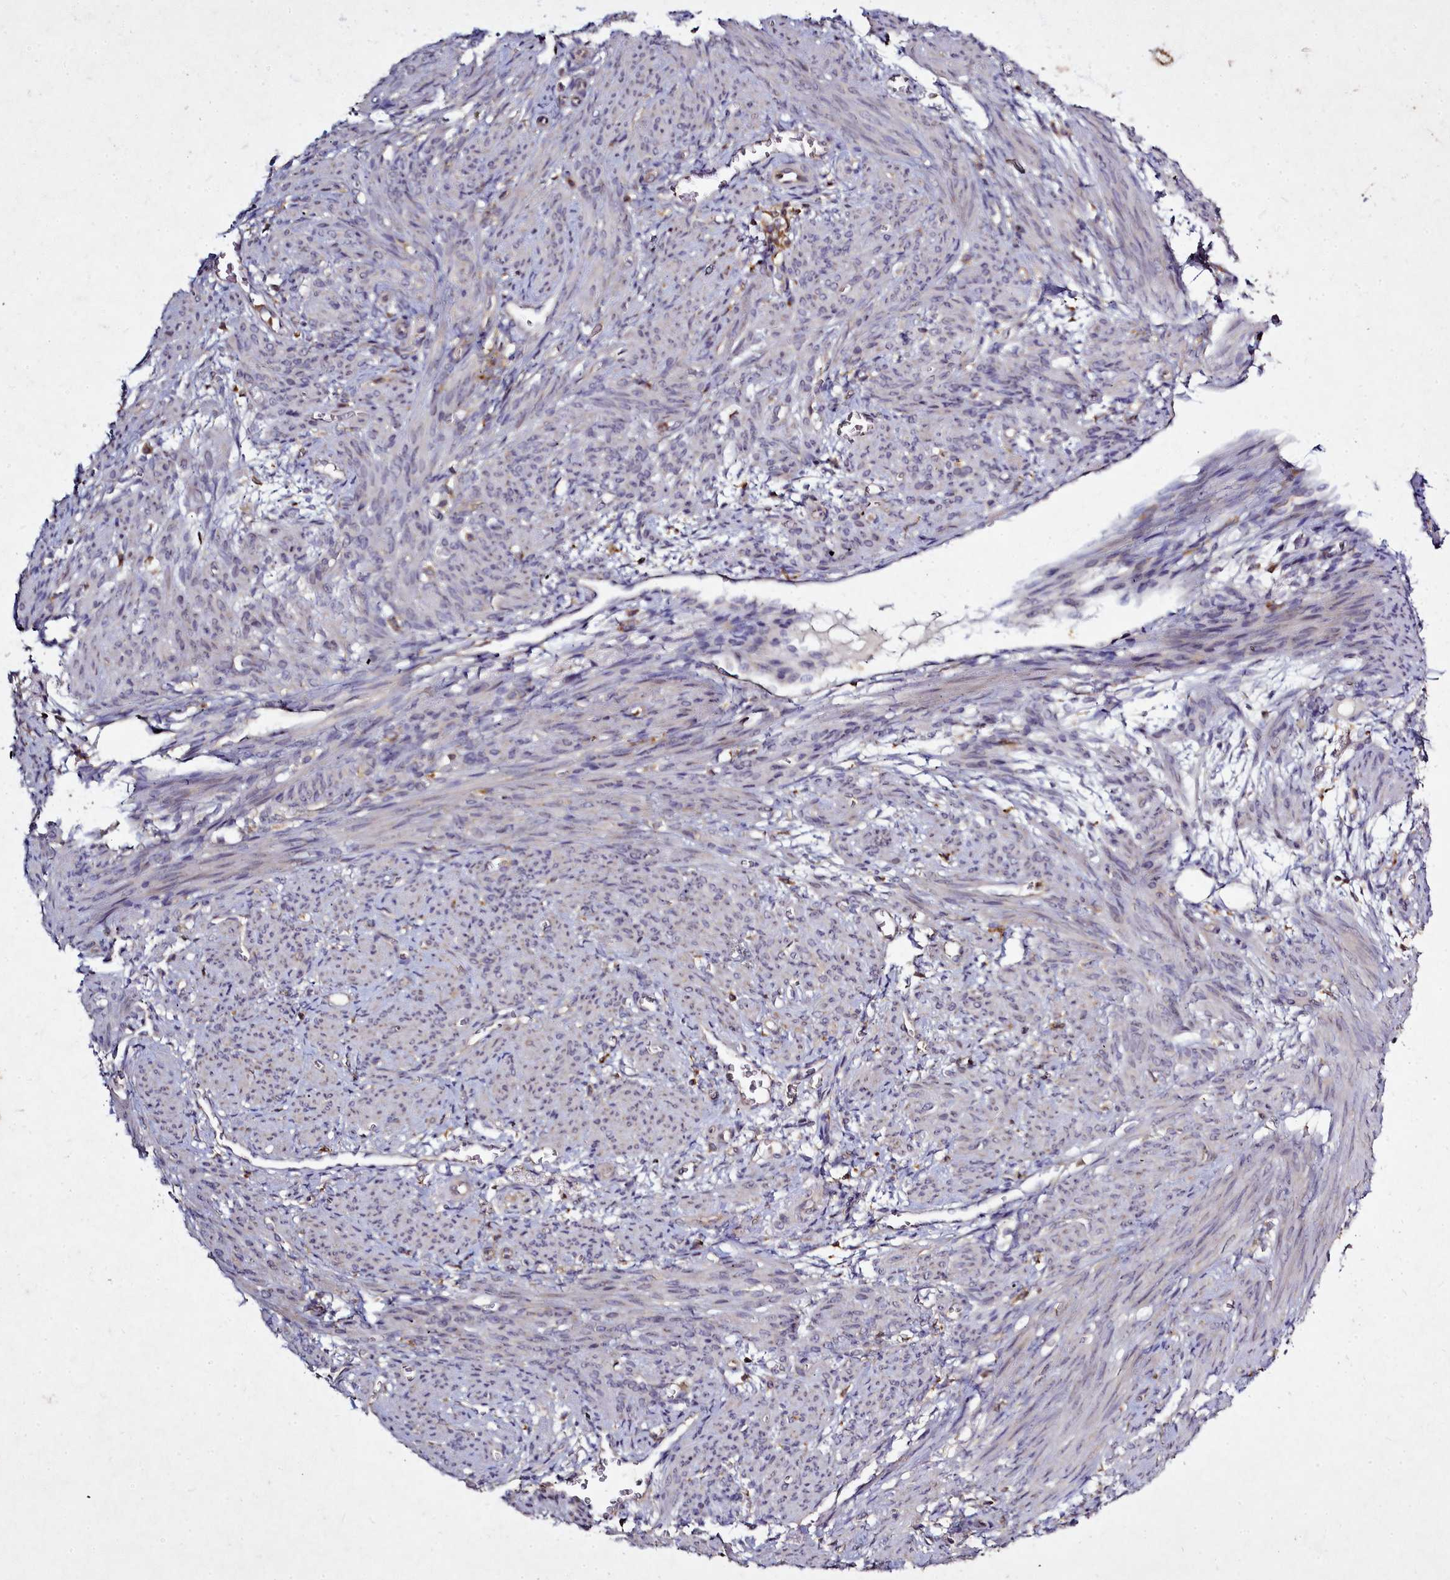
{"staining": {"intensity": "weak", "quantity": "<25%", "location": "cytoplasmic/membranous"}, "tissue": "smooth muscle", "cell_type": "Smooth muscle cells", "image_type": "normal", "snomed": [{"axis": "morphology", "description": "Normal tissue, NOS"}, {"axis": "topography", "description": "Smooth muscle"}], "caption": "Immunohistochemistry (IHC) micrograph of unremarkable smooth muscle: human smooth muscle stained with DAB (3,3'-diaminobenzidine) demonstrates no significant protein staining in smooth muscle cells. (DAB (3,3'-diaminobenzidine) immunohistochemistry (IHC) with hematoxylin counter stain).", "gene": "NCKAP1L", "patient": {"sex": "female", "age": 39}}